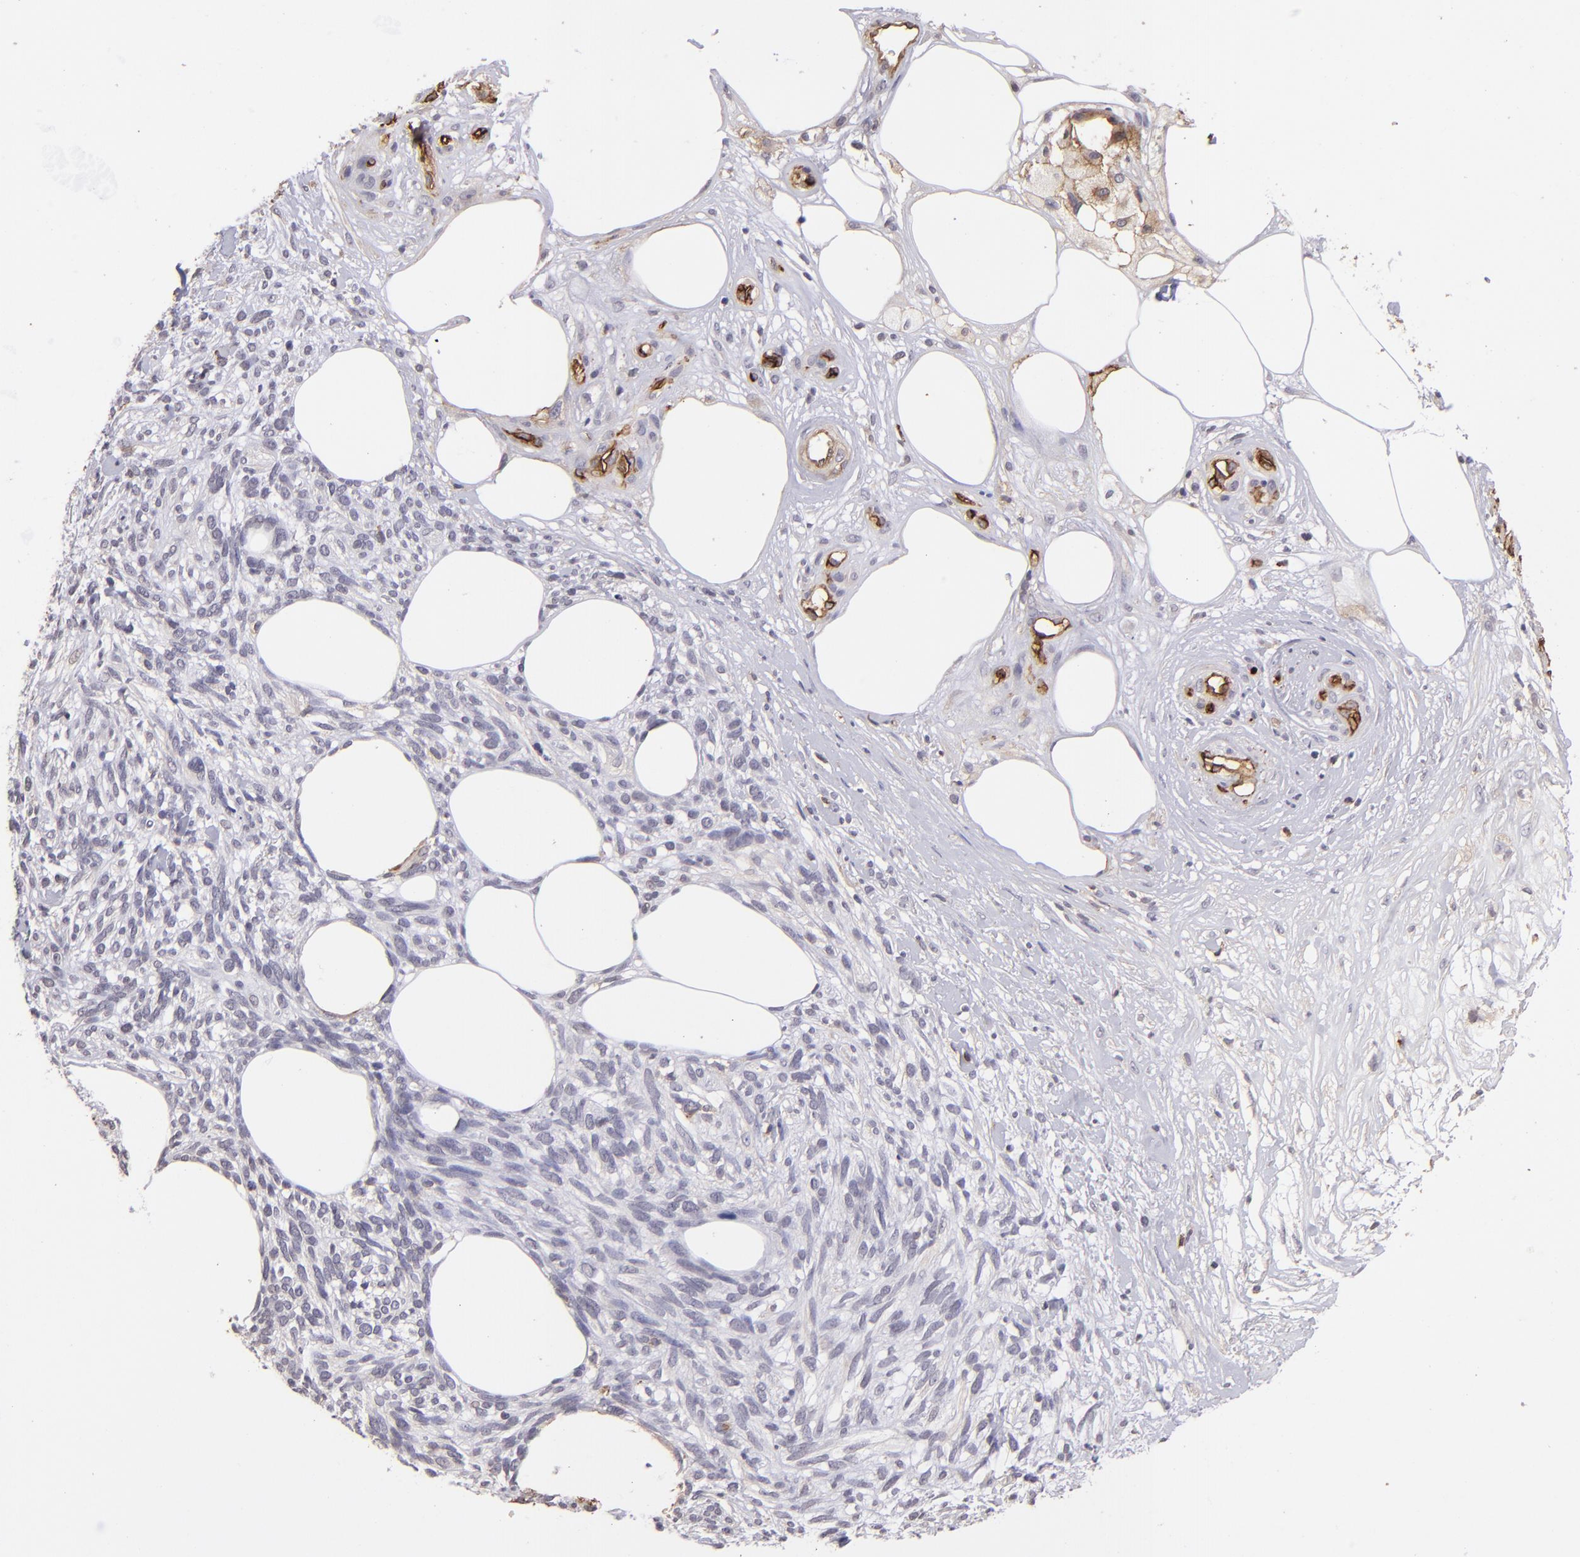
{"staining": {"intensity": "negative", "quantity": "none", "location": "none"}, "tissue": "melanoma", "cell_type": "Tumor cells", "image_type": "cancer", "snomed": [{"axis": "morphology", "description": "Malignant melanoma, NOS"}, {"axis": "topography", "description": "Skin"}], "caption": "The IHC histopathology image has no significant positivity in tumor cells of melanoma tissue.", "gene": "DYSF", "patient": {"sex": "female", "age": 85}}